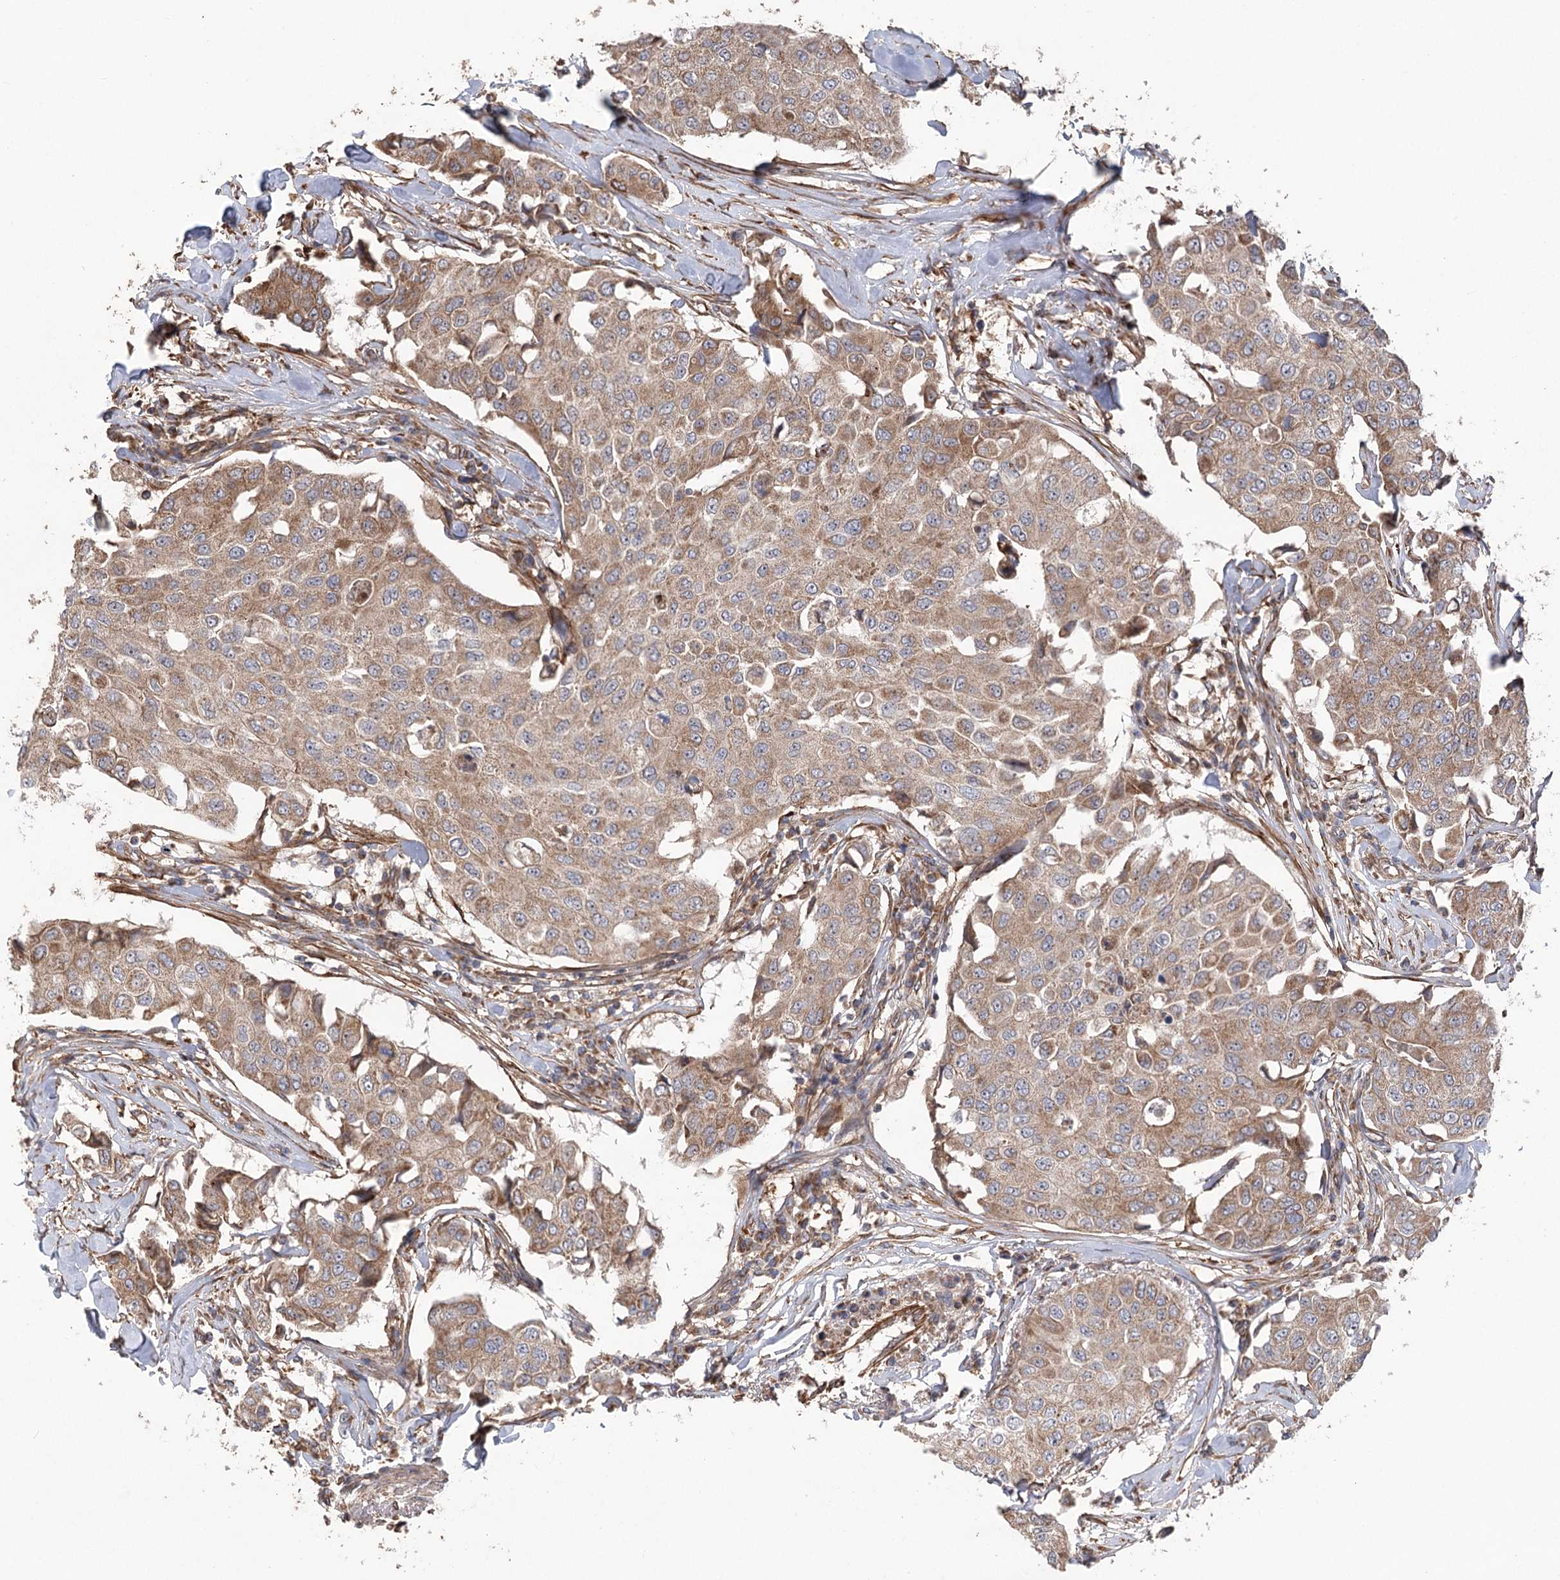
{"staining": {"intensity": "moderate", "quantity": ">75%", "location": "cytoplasmic/membranous"}, "tissue": "breast cancer", "cell_type": "Tumor cells", "image_type": "cancer", "snomed": [{"axis": "morphology", "description": "Duct carcinoma"}, {"axis": "topography", "description": "Breast"}], "caption": "IHC photomicrograph of intraductal carcinoma (breast) stained for a protein (brown), which reveals medium levels of moderate cytoplasmic/membranous staining in about >75% of tumor cells.", "gene": "RWDD4", "patient": {"sex": "female", "age": 80}}